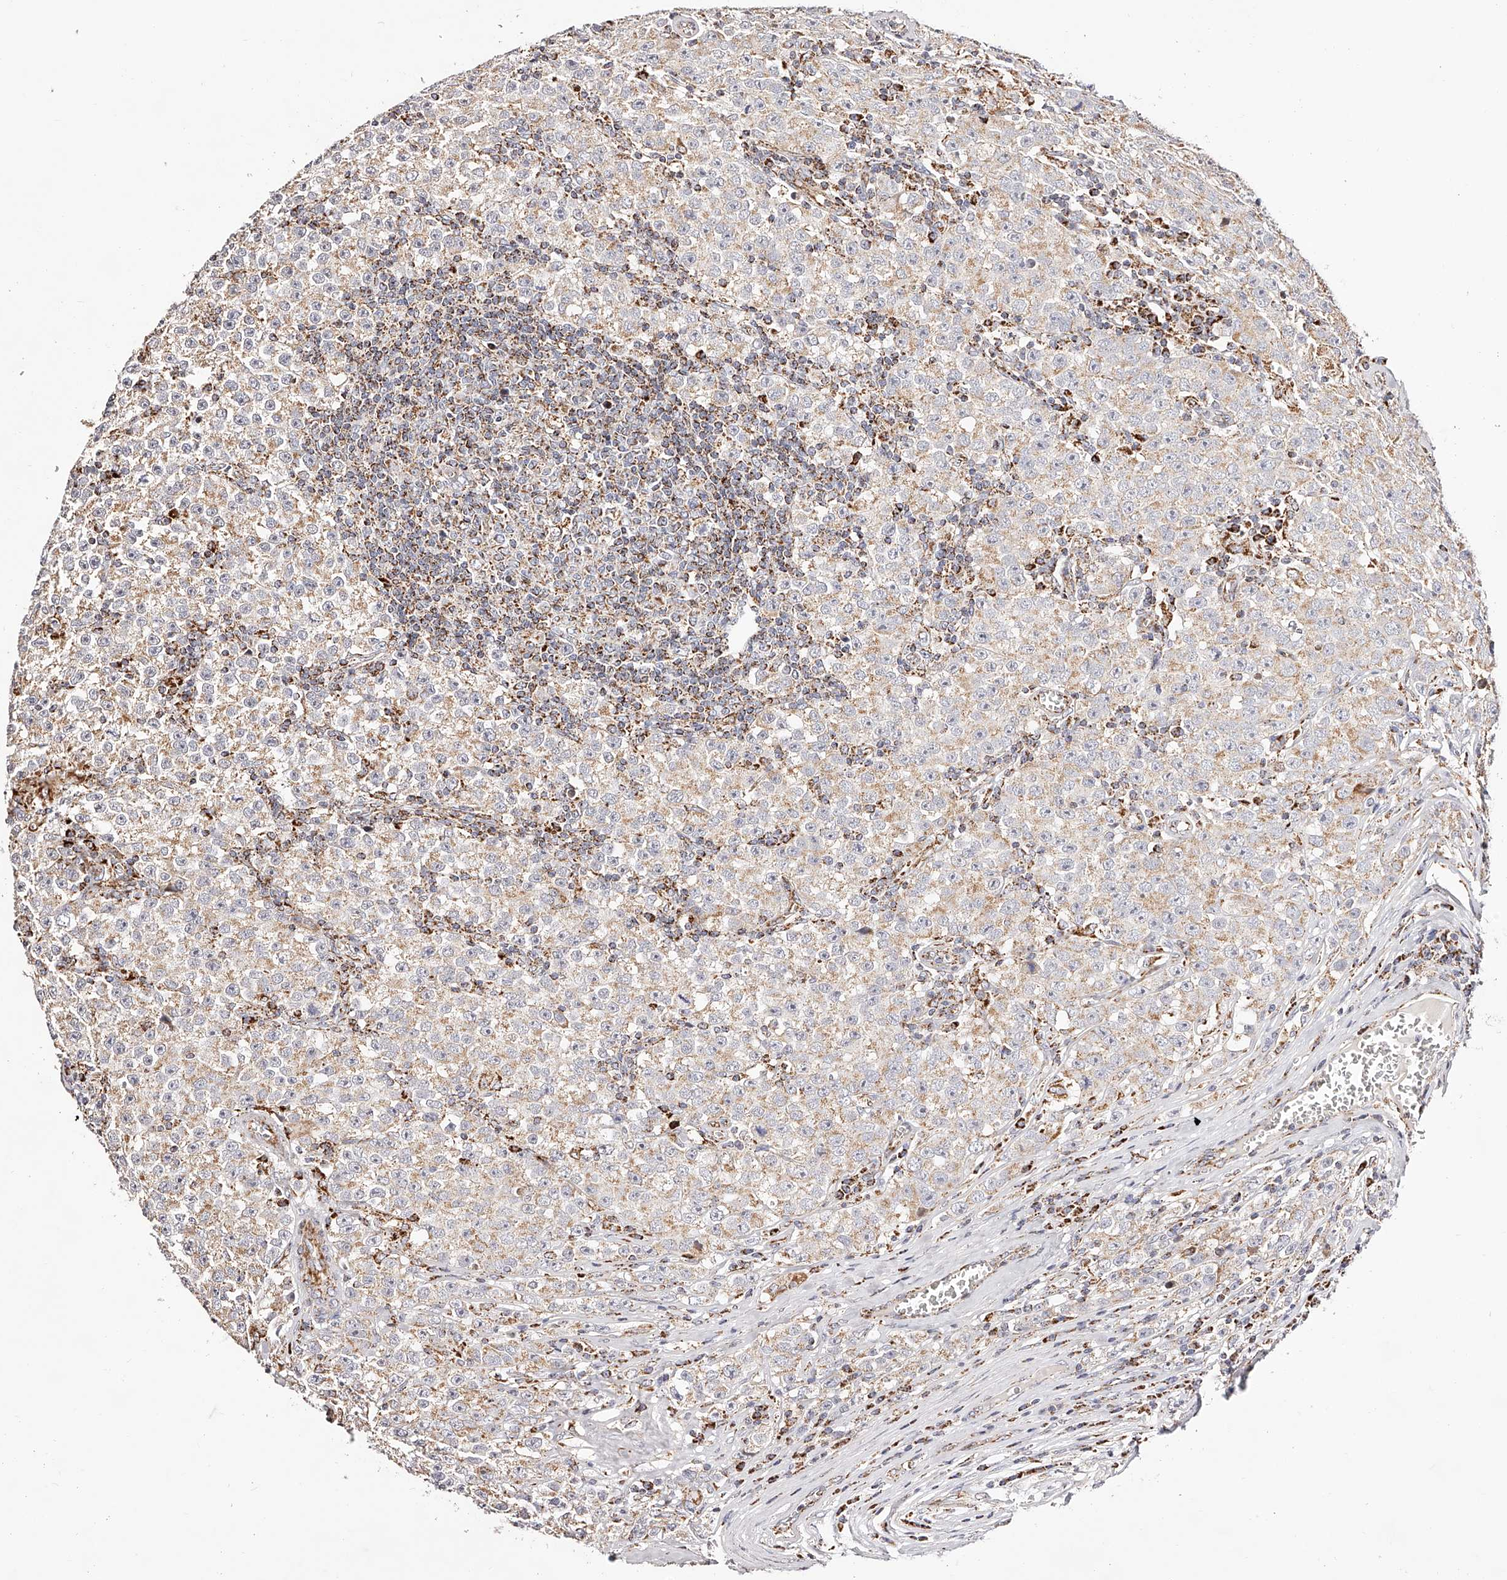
{"staining": {"intensity": "moderate", "quantity": "25%-75%", "location": "cytoplasmic/membranous"}, "tissue": "testis cancer", "cell_type": "Tumor cells", "image_type": "cancer", "snomed": [{"axis": "morphology", "description": "Seminoma, NOS"}, {"axis": "morphology", "description": "Carcinoma, Embryonal, NOS"}, {"axis": "topography", "description": "Testis"}], "caption": "Moderate cytoplasmic/membranous expression is appreciated in about 25%-75% of tumor cells in testis cancer (seminoma).", "gene": "NDUFV3", "patient": {"sex": "male", "age": 43}}